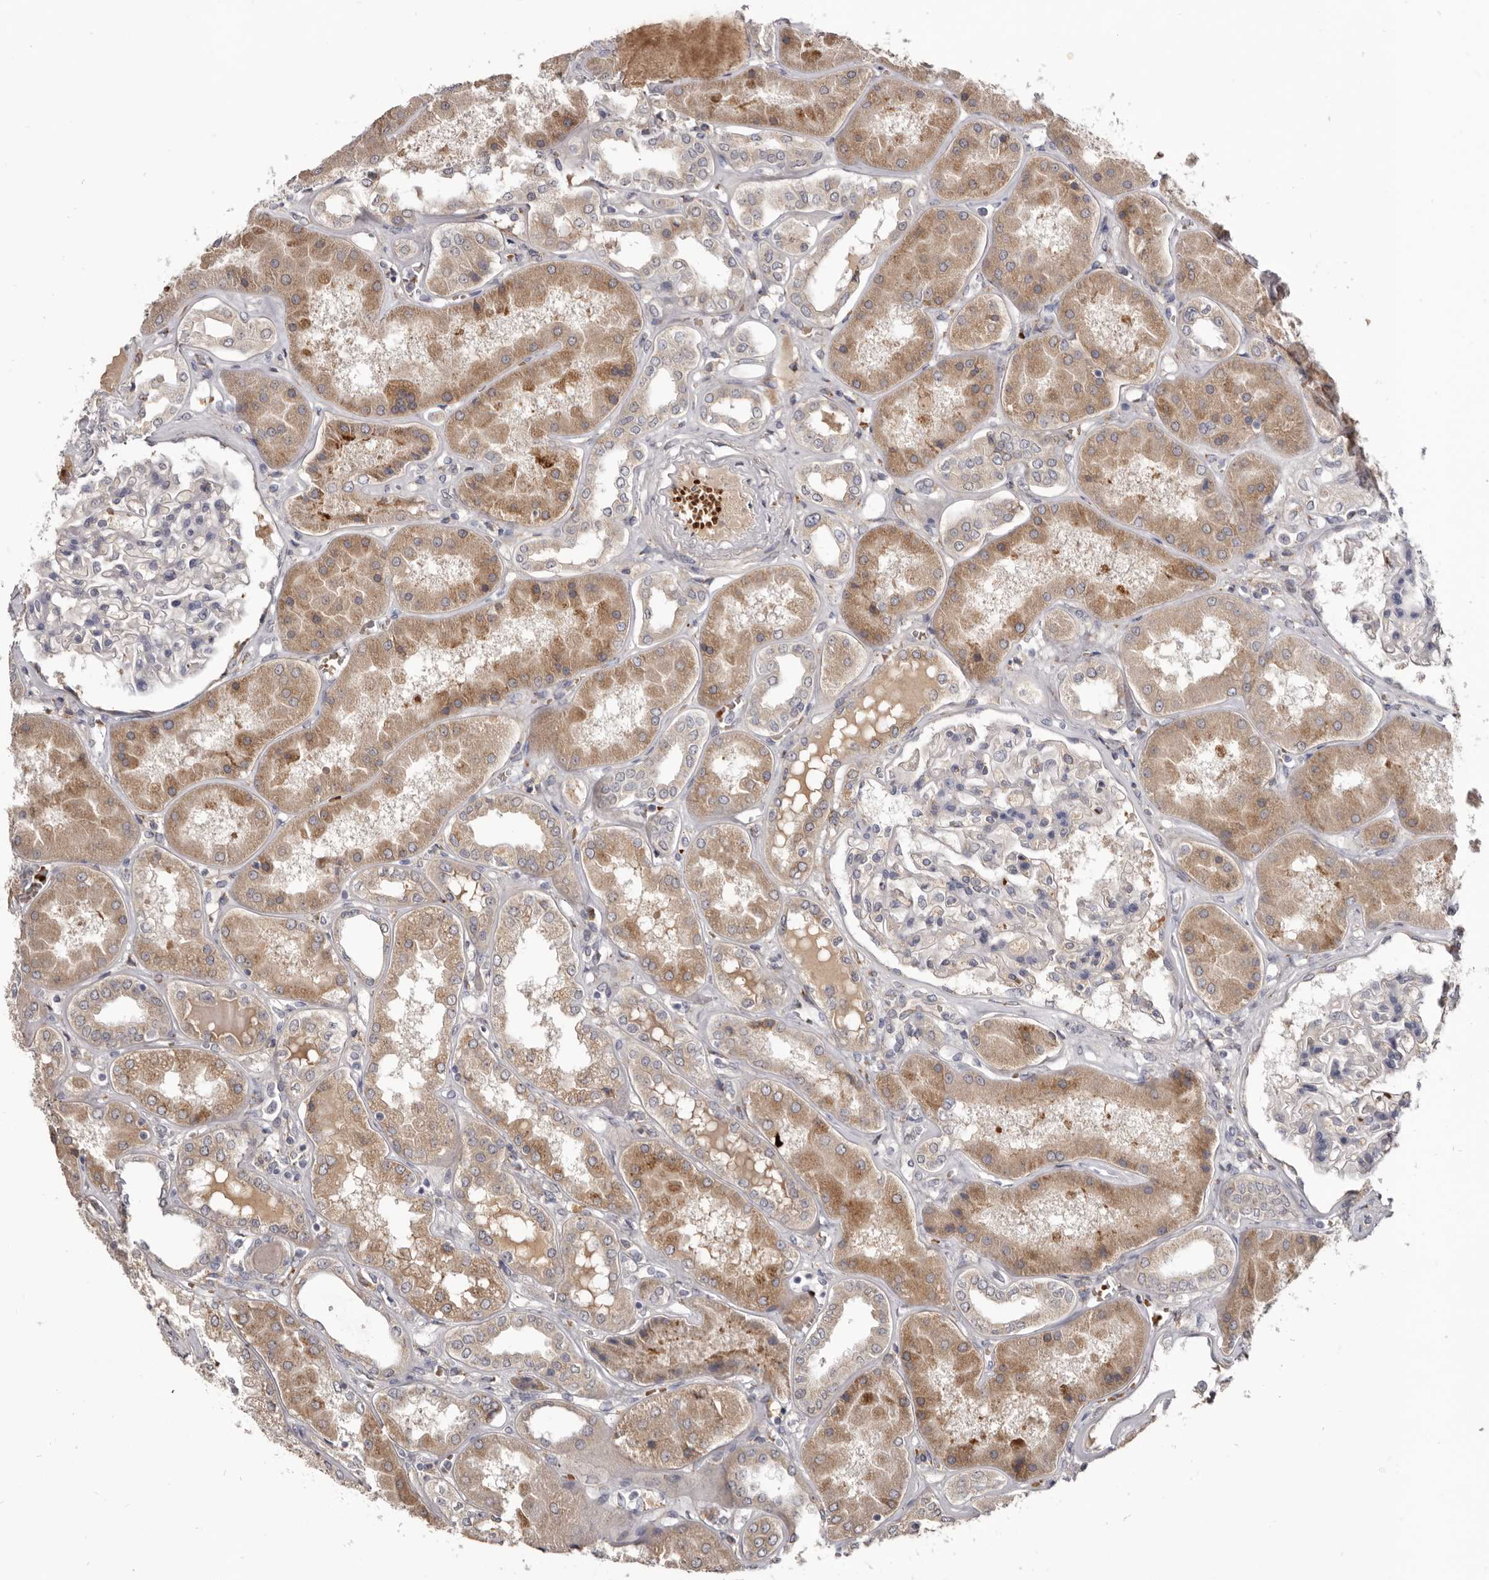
{"staining": {"intensity": "negative", "quantity": "none", "location": "none"}, "tissue": "kidney", "cell_type": "Cells in glomeruli", "image_type": "normal", "snomed": [{"axis": "morphology", "description": "Normal tissue, NOS"}, {"axis": "topography", "description": "Kidney"}], "caption": "Immunohistochemistry histopathology image of normal human kidney stained for a protein (brown), which reveals no staining in cells in glomeruli.", "gene": "NENF", "patient": {"sex": "female", "age": 56}}